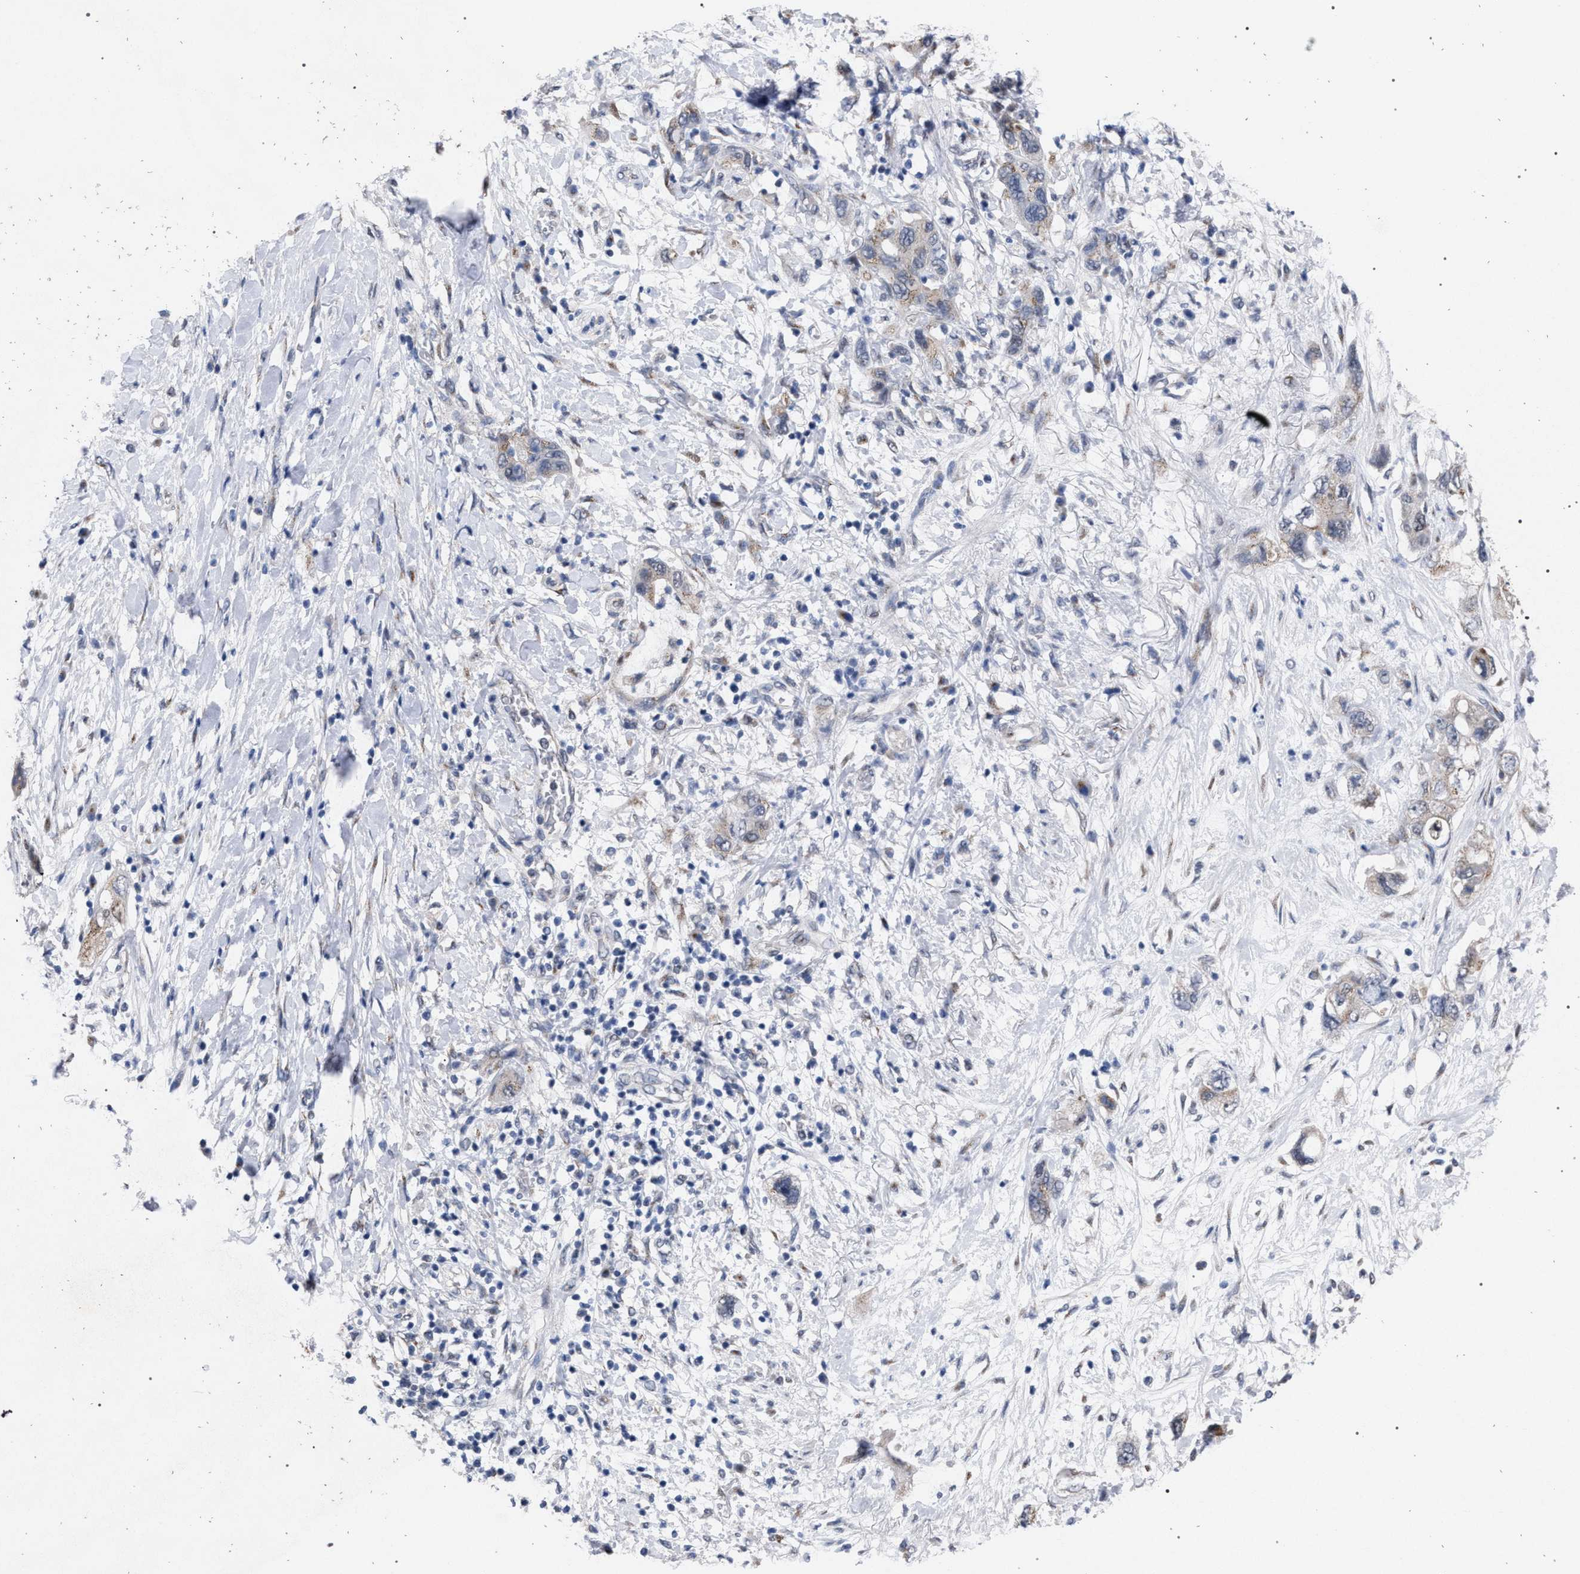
{"staining": {"intensity": "weak", "quantity": "<25%", "location": "cytoplasmic/membranous"}, "tissue": "pancreatic cancer", "cell_type": "Tumor cells", "image_type": "cancer", "snomed": [{"axis": "morphology", "description": "Adenocarcinoma, NOS"}, {"axis": "topography", "description": "Pancreas"}], "caption": "This is a image of IHC staining of pancreatic cancer (adenocarcinoma), which shows no expression in tumor cells.", "gene": "GOLGA2", "patient": {"sex": "female", "age": 73}}